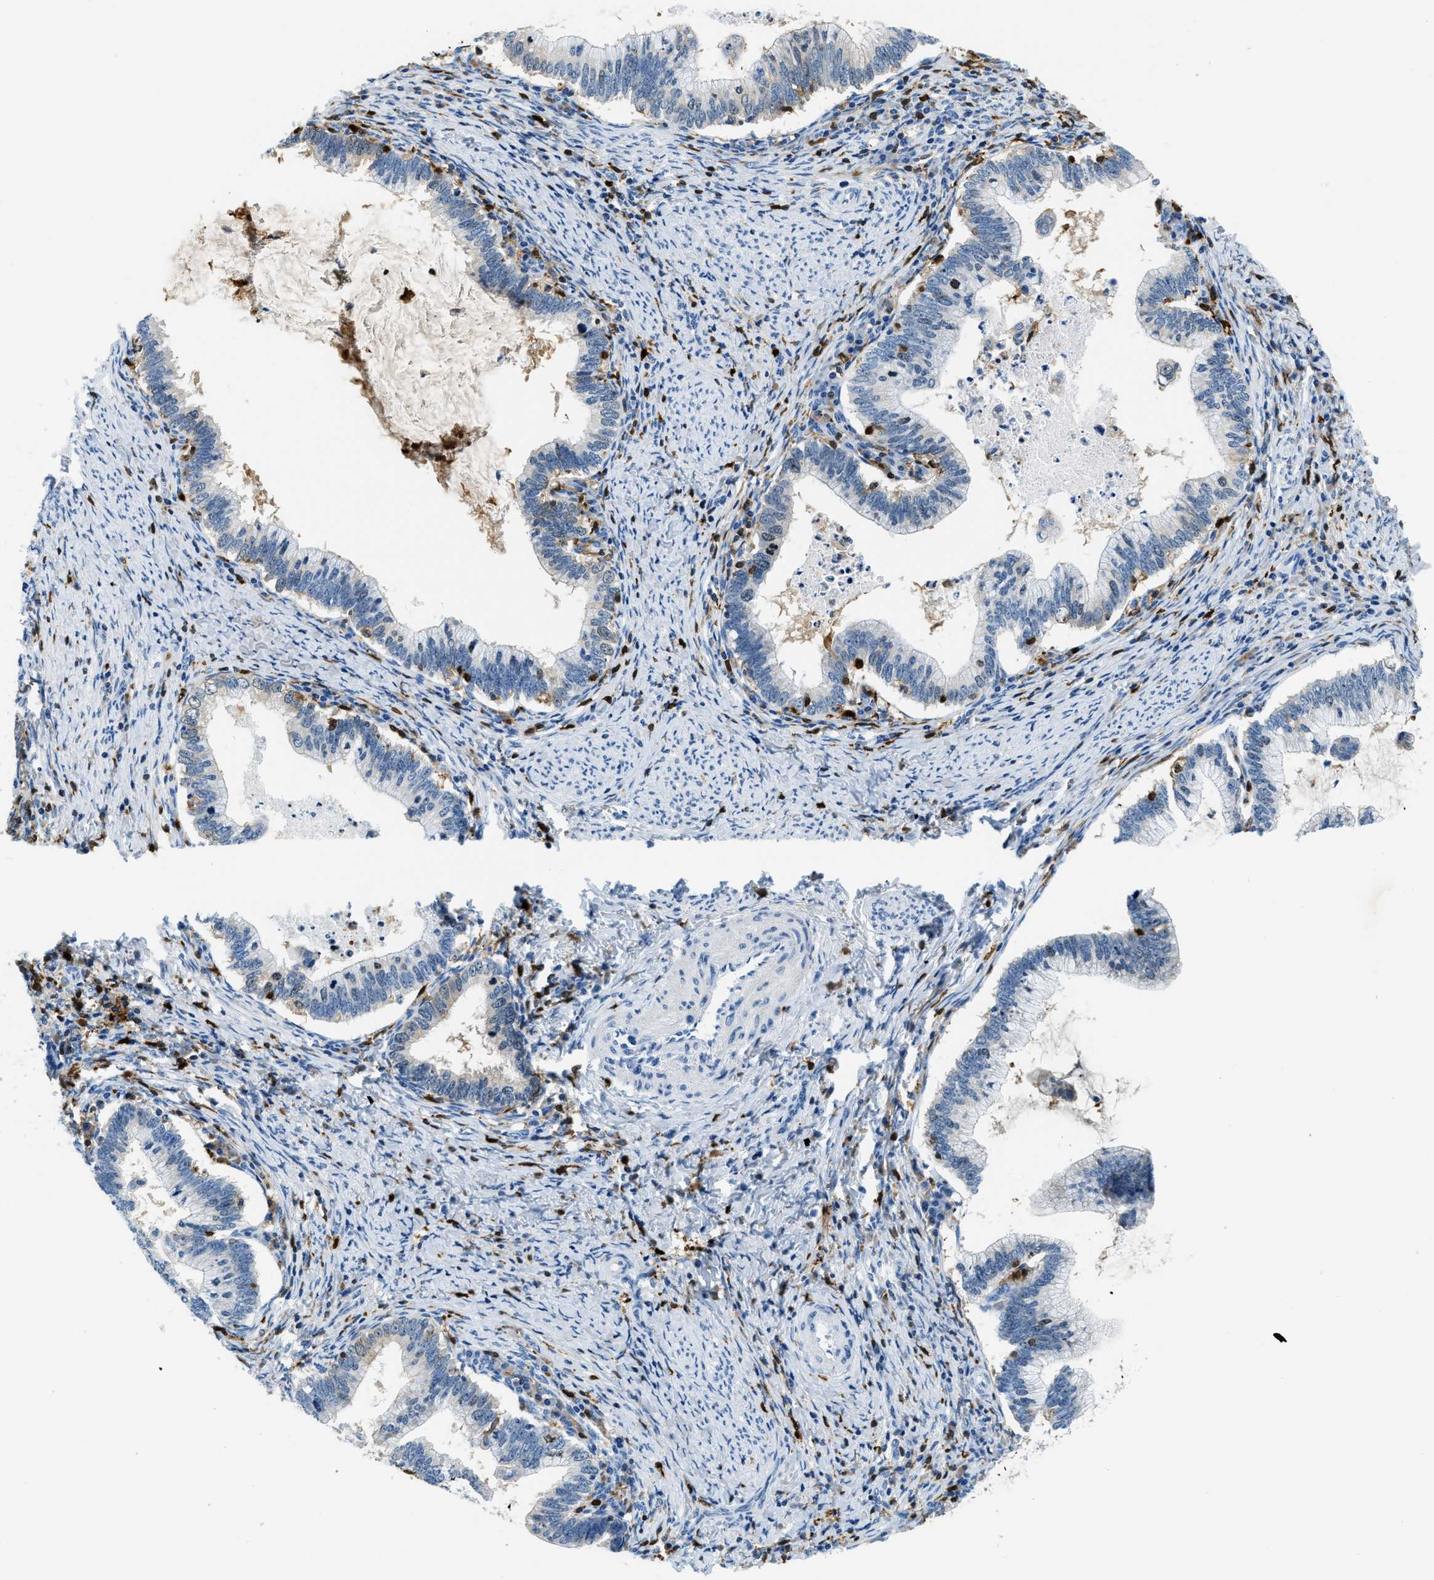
{"staining": {"intensity": "negative", "quantity": "none", "location": "none"}, "tissue": "cervical cancer", "cell_type": "Tumor cells", "image_type": "cancer", "snomed": [{"axis": "morphology", "description": "Adenocarcinoma, NOS"}, {"axis": "topography", "description": "Cervix"}], "caption": "The photomicrograph reveals no staining of tumor cells in adenocarcinoma (cervical).", "gene": "CAPG", "patient": {"sex": "female", "age": 36}}